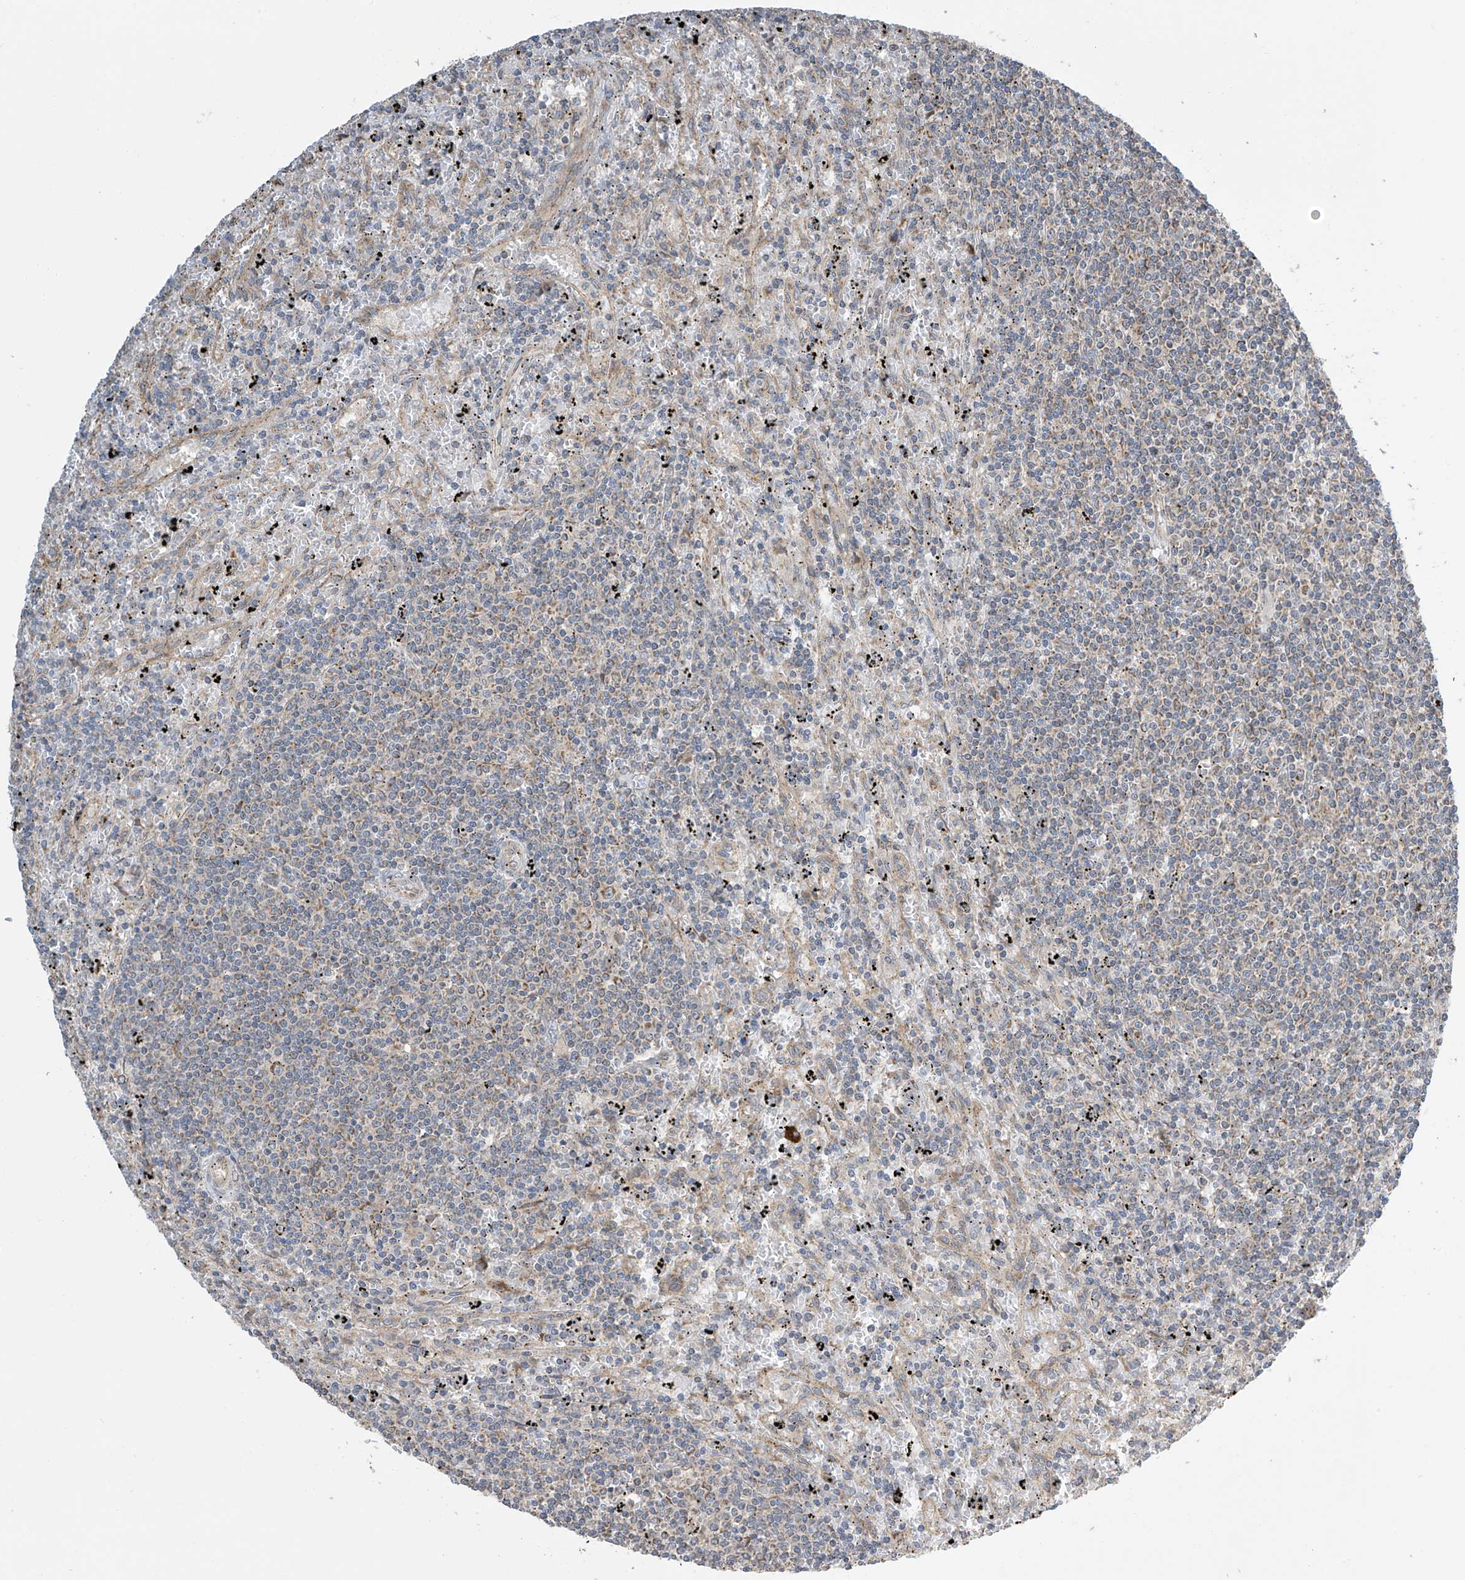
{"staining": {"intensity": "weak", "quantity": "<25%", "location": "cytoplasmic/membranous"}, "tissue": "lymphoma", "cell_type": "Tumor cells", "image_type": "cancer", "snomed": [{"axis": "morphology", "description": "Malignant lymphoma, non-Hodgkin's type, Low grade"}, {"axis": "topography", "description": "Spleen"}], "caption": "This is a photomicrograph of IHC staining of malignant lymphoma, non-Hodgkin's type (low-grade), which shows no staining in tumor cells.", "gene": "PNPT1", "patient": {"sex": "male", "age": 76}}